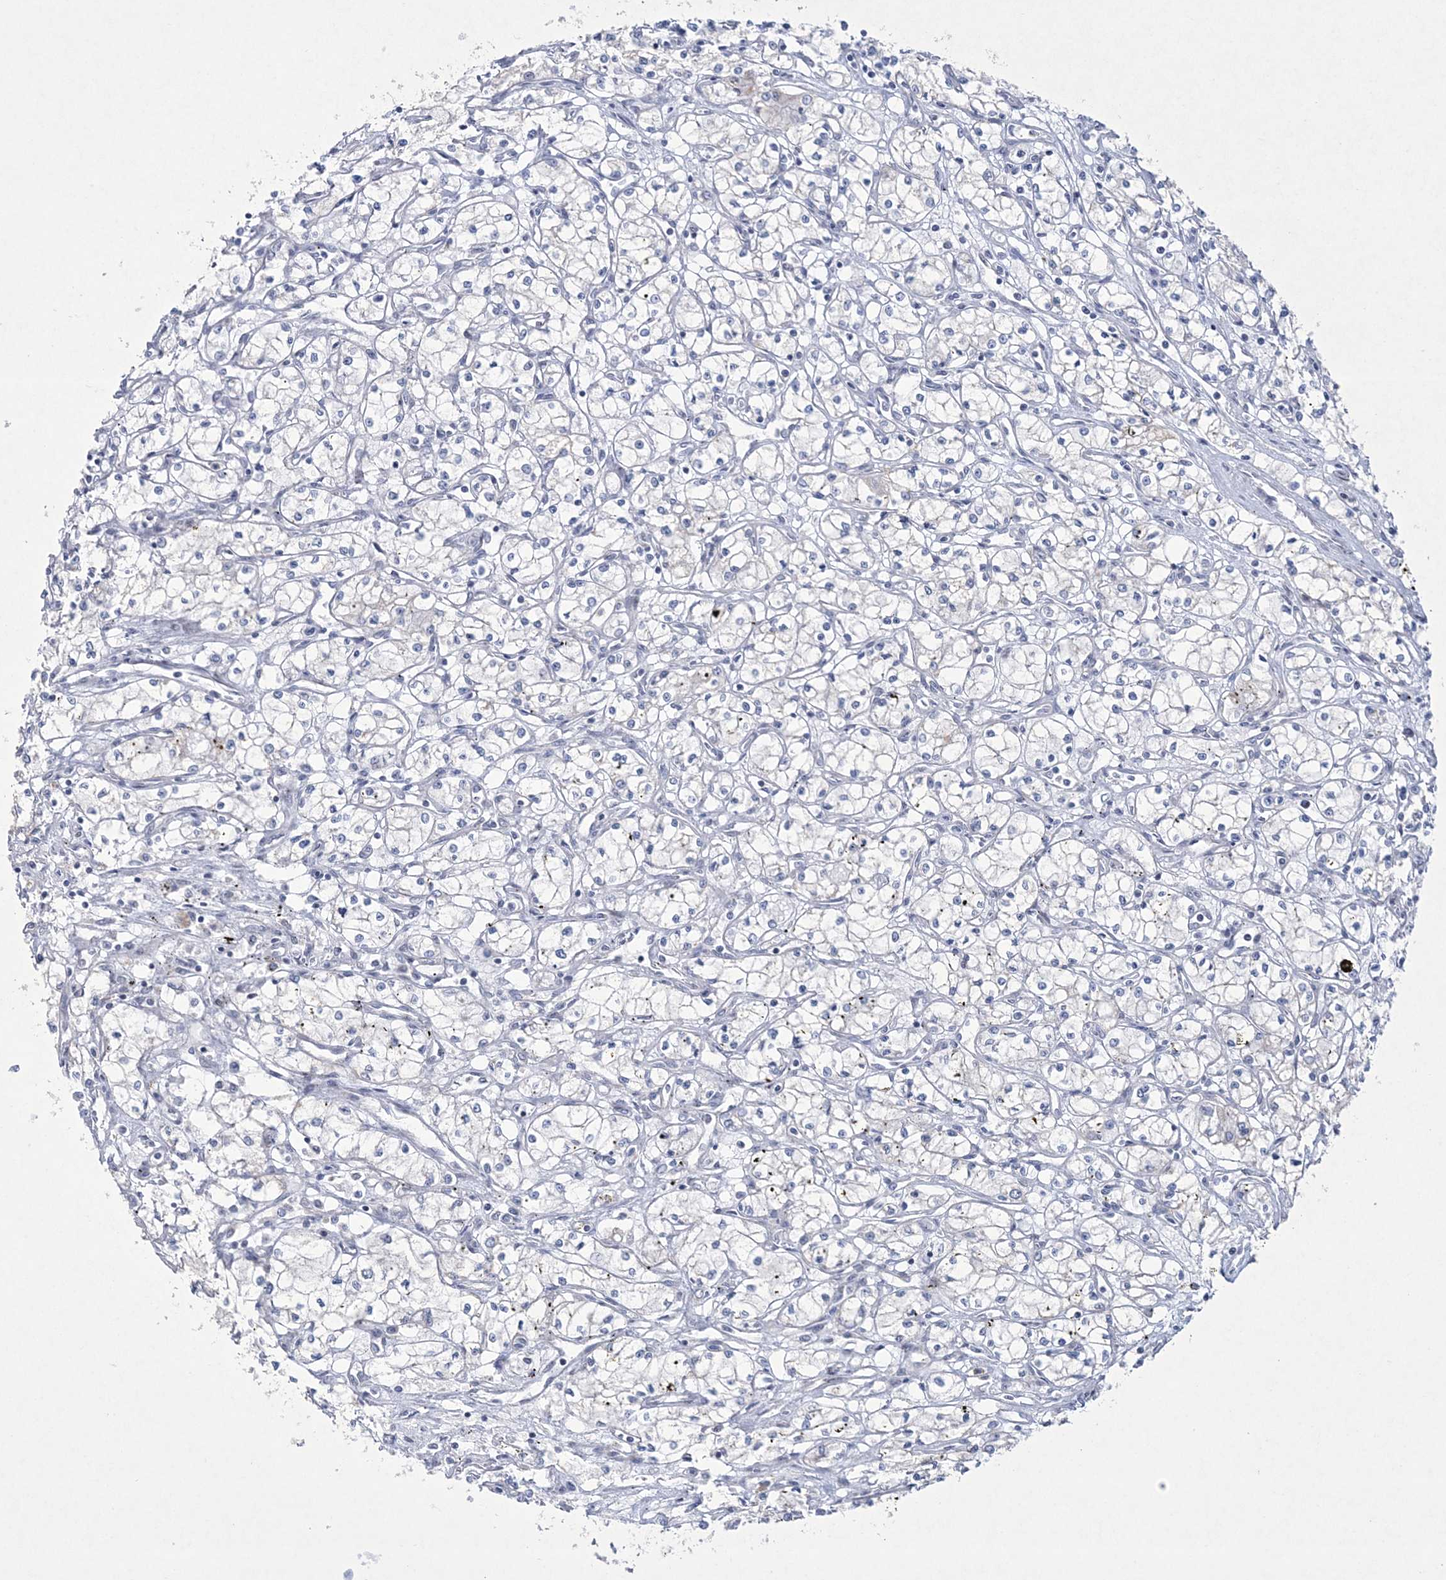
{"staining": {"intensity": "negative", "quantity": "none", "location": "none"}, "tissue": "renal cancer", "cell_type": "Tumor cells", "image_type": "cancer", "snomed": [{"axis": "morphology", "description": "Adenocarcinoma, NOS"}, {"axis": "topography", "description": "Kidney"}], "caption": "Tumor cells show no significant expression in adenocarcinoma (renal). (Stains: DAB (3,3'-diaminobenzidine) immunohistochemistry with hematoxylin counter stain, Microscopy: brightfield microscopy at high magnification).", "gene": "CES4A", "patient": {"sex": "male", "age": 59}}